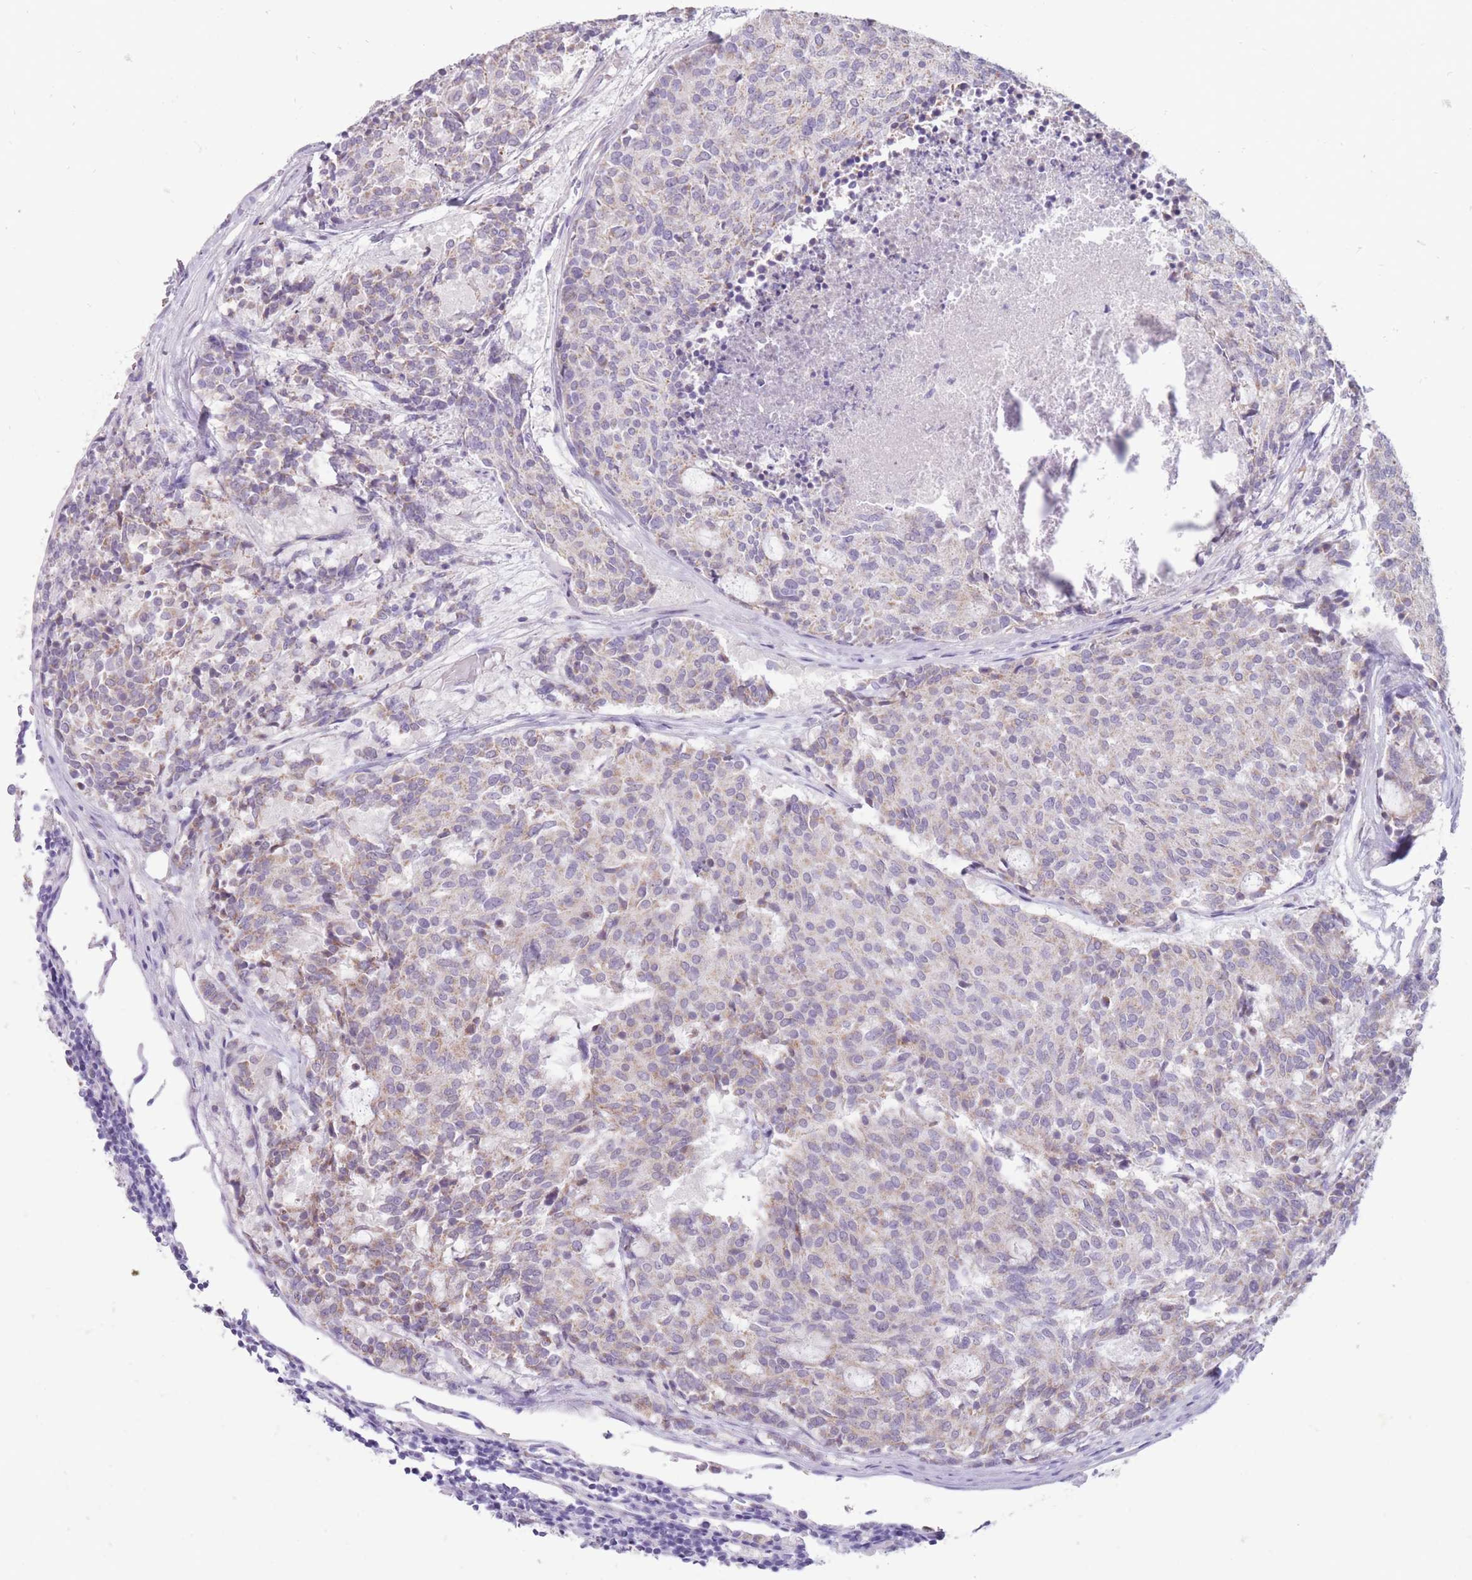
{"staining": {"intensity": "weak", "quantity": "<25%", "location": "cytoplasmic/membranous"}, "tissue": "carcinoid", "cell_type": "Tumor cells", "image_type": "cancer", "snomed": [{"axis": "morphology", "description": "Carcinoid, malignant, NOS"}, {"axis": "topography", "description": "Pancreas"}], "caption": "Histopathology image shows no protein positivity in tumor cells of carcinoid tissue.", "gene": "ERICH4", "patient": {"sex": "female", "age": 54}}